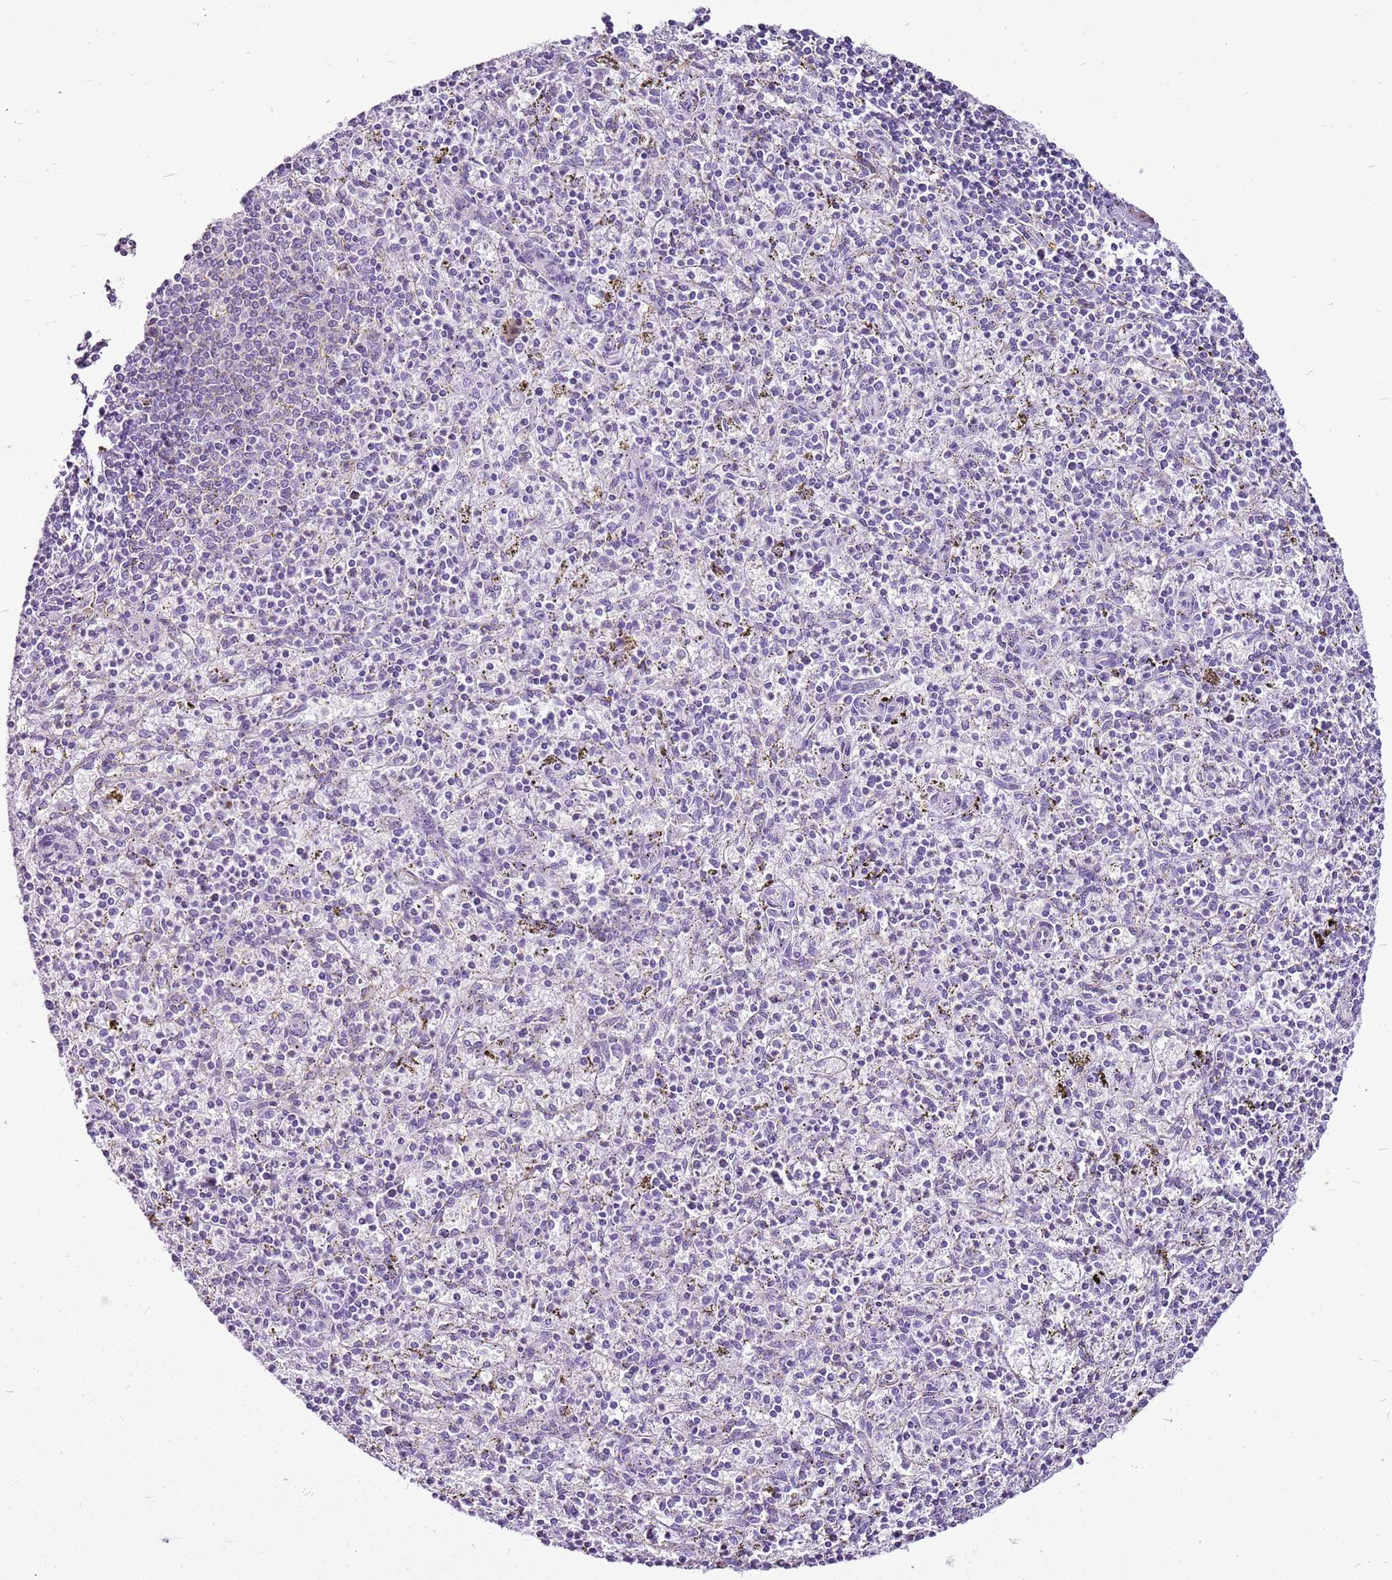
{"staining": {"intensity": "negative", "quantity": "none", "location": "none"}, "tissue": "spleen", "cell_type": "Cells in red pulp", "image_type": "normal", "snomed": [{"axis": "morphology", "description": "Normal tissue, NOS"}, {"axis": "topography", "description": "Spleen"}], "caption": "DAB immunohistochemical staining of benign human spleen demonstrates no significant positivity in cells in red pulp. (DAB immunohistochemistry (IHC) with hematoxylin counter stain).", "gene": "CNFN", "patient": {"sex": "male", "age": 72}}